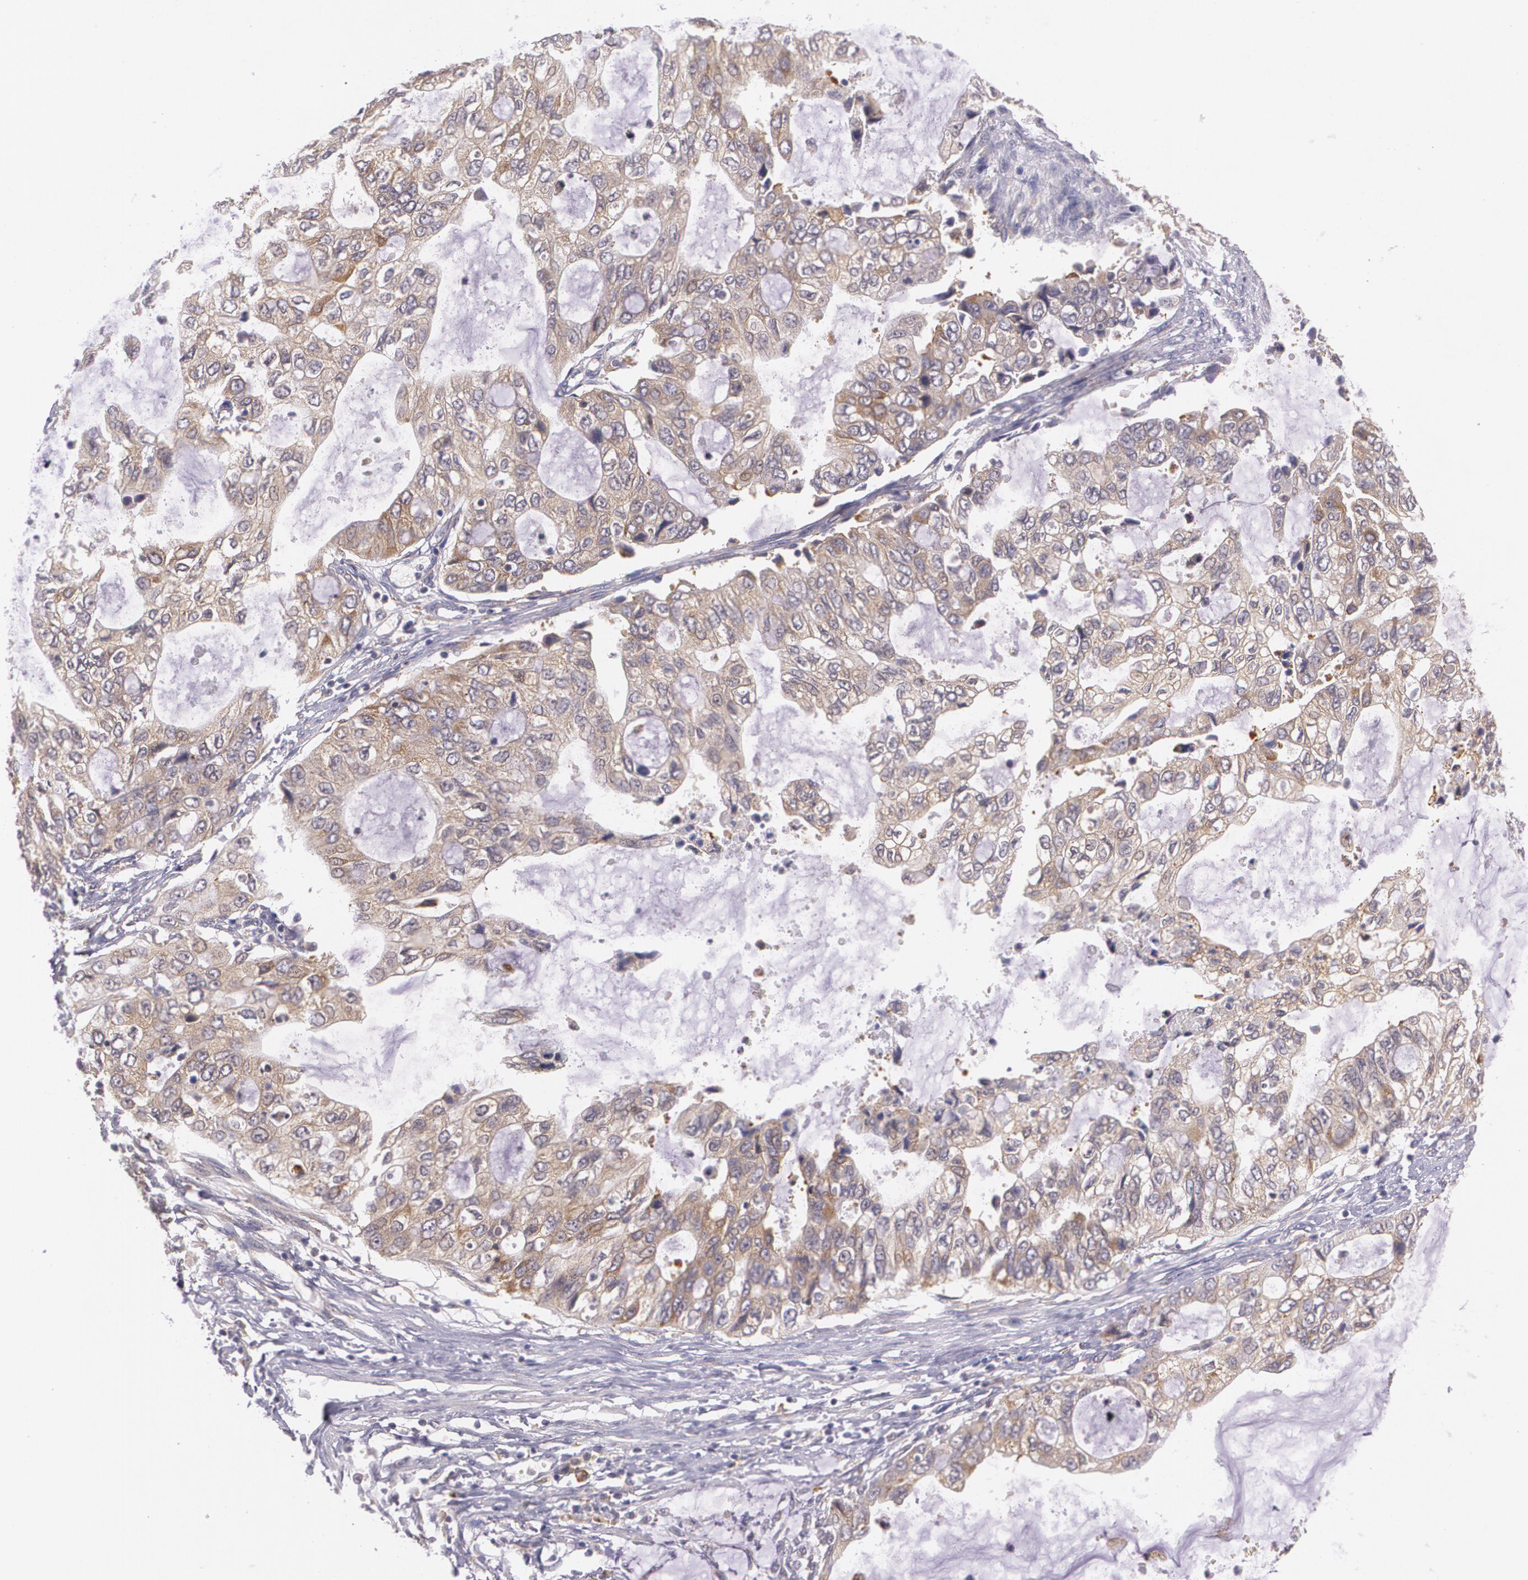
{"staining": {"intensity": "weak", "quantity": ">75%", "location": "cytoplasmic/membranous"}, "tissue": "stomach cancer", "cell_type": "Tumor cells", "image_type": "cancer", "snomed": [{"axis": "morphology", "description": "Adenocarcinoma, NOS"}, {"axis": "topography", "description": "Stomach, upper"}], "caption": "Stomach cancer (adenocarcinoma) stained for a protein demonstrates weak cytoplasmic/membranous positivity in tumor cells. (DAB IHC, brown staining for protein, blue staining for nuclei).", "gene": "CCL17", "patient": {"sex": "female", "age": 52}}